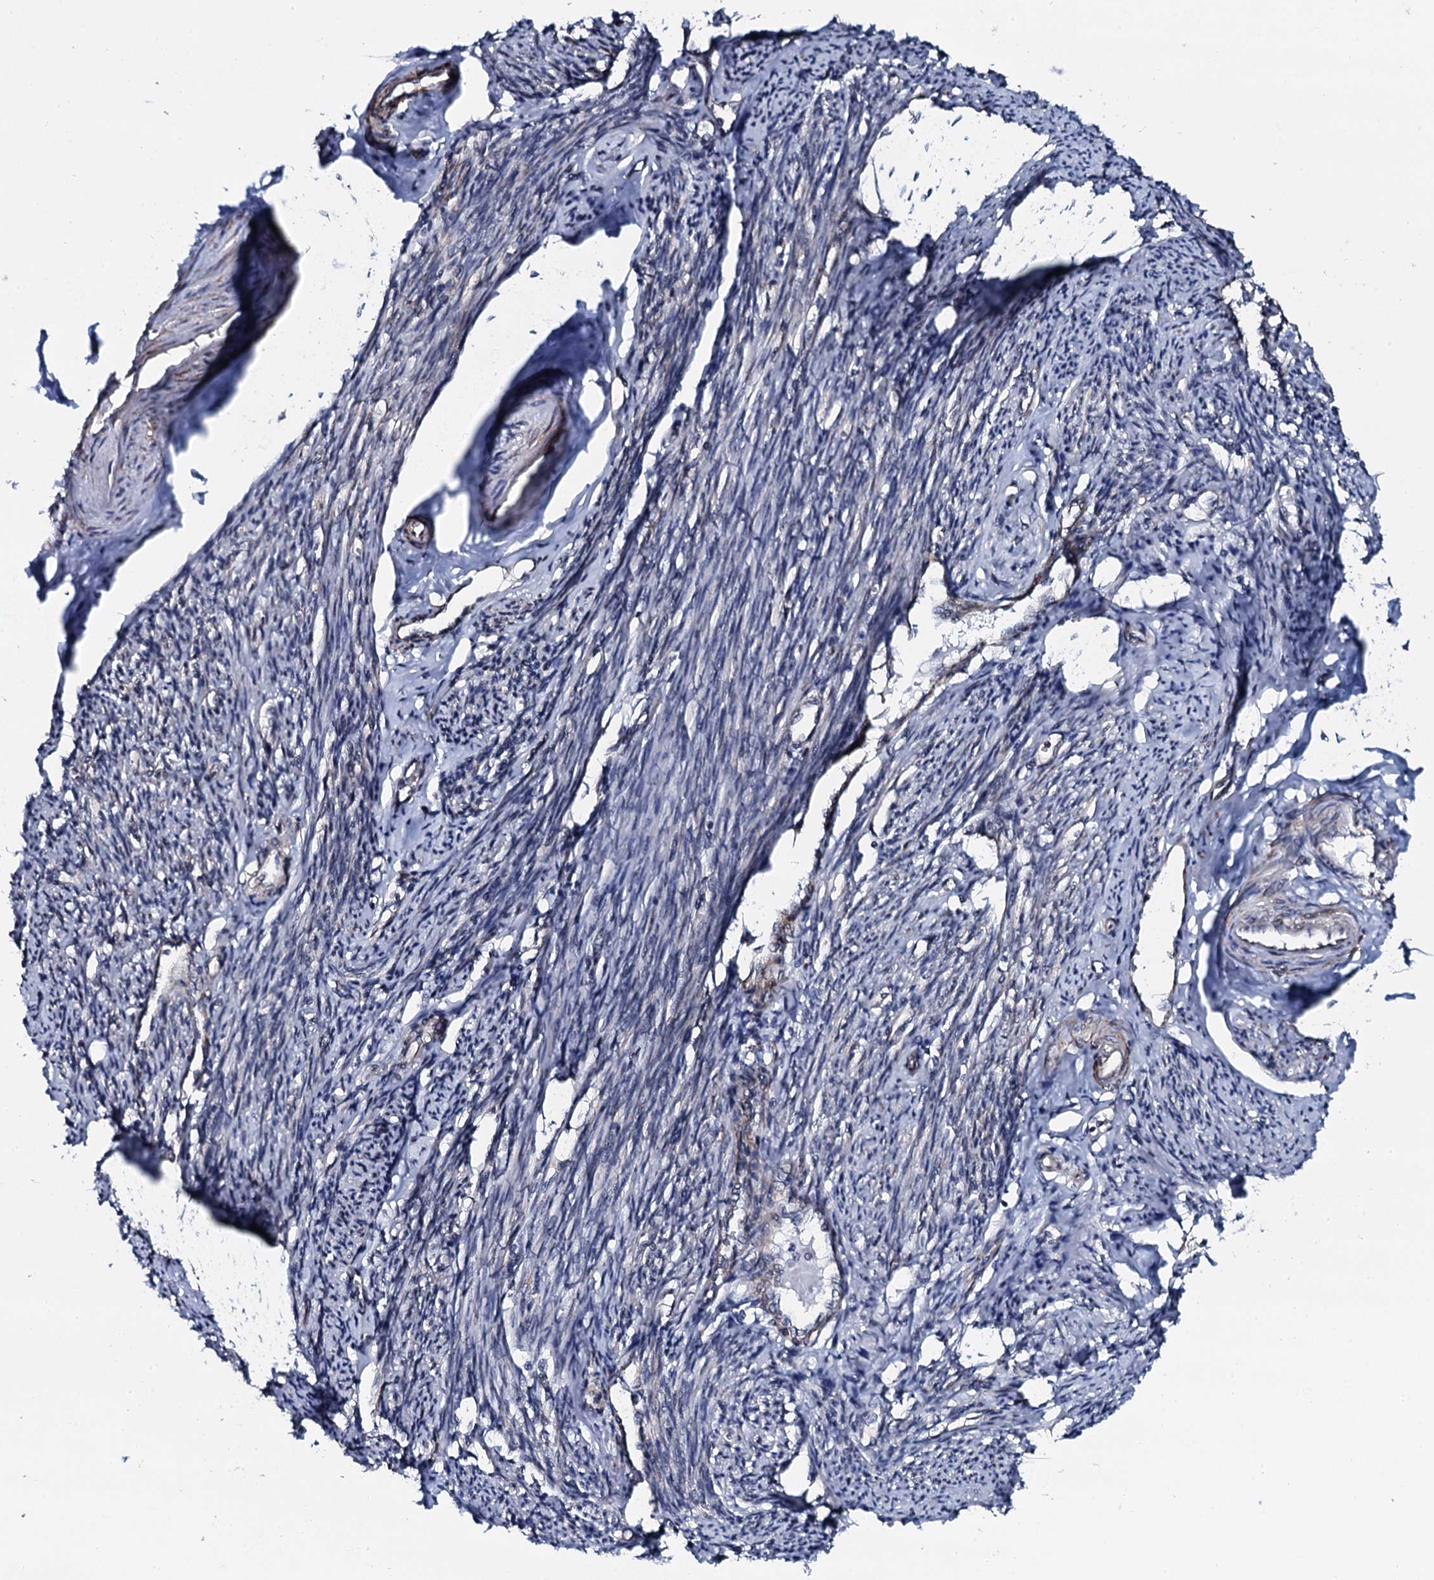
{"staining": {"intensity": "strong", "quantity": "25%-75%", "location": "cytoplasmic/membranous"}, "tissue": "smooth muscle", "cell_type": "Smooth muscle cells", "image_type": "normal", "snomed": [{"axis": "morphology", "description": "Normal tissue, NOS"}, {"axis": "topography", "description": "Smooth muscle"}, {"axis": "topography", "description": "Uterus"}], "caption": "Protein expression analysis of unremarkable human smooth muscle reveals strong cytoplasmic/membranous expression in approximately 25%-75% of smooth muscle cells.", "gene": "CWC15", "patient": {"sex": "female", "age": 59}}